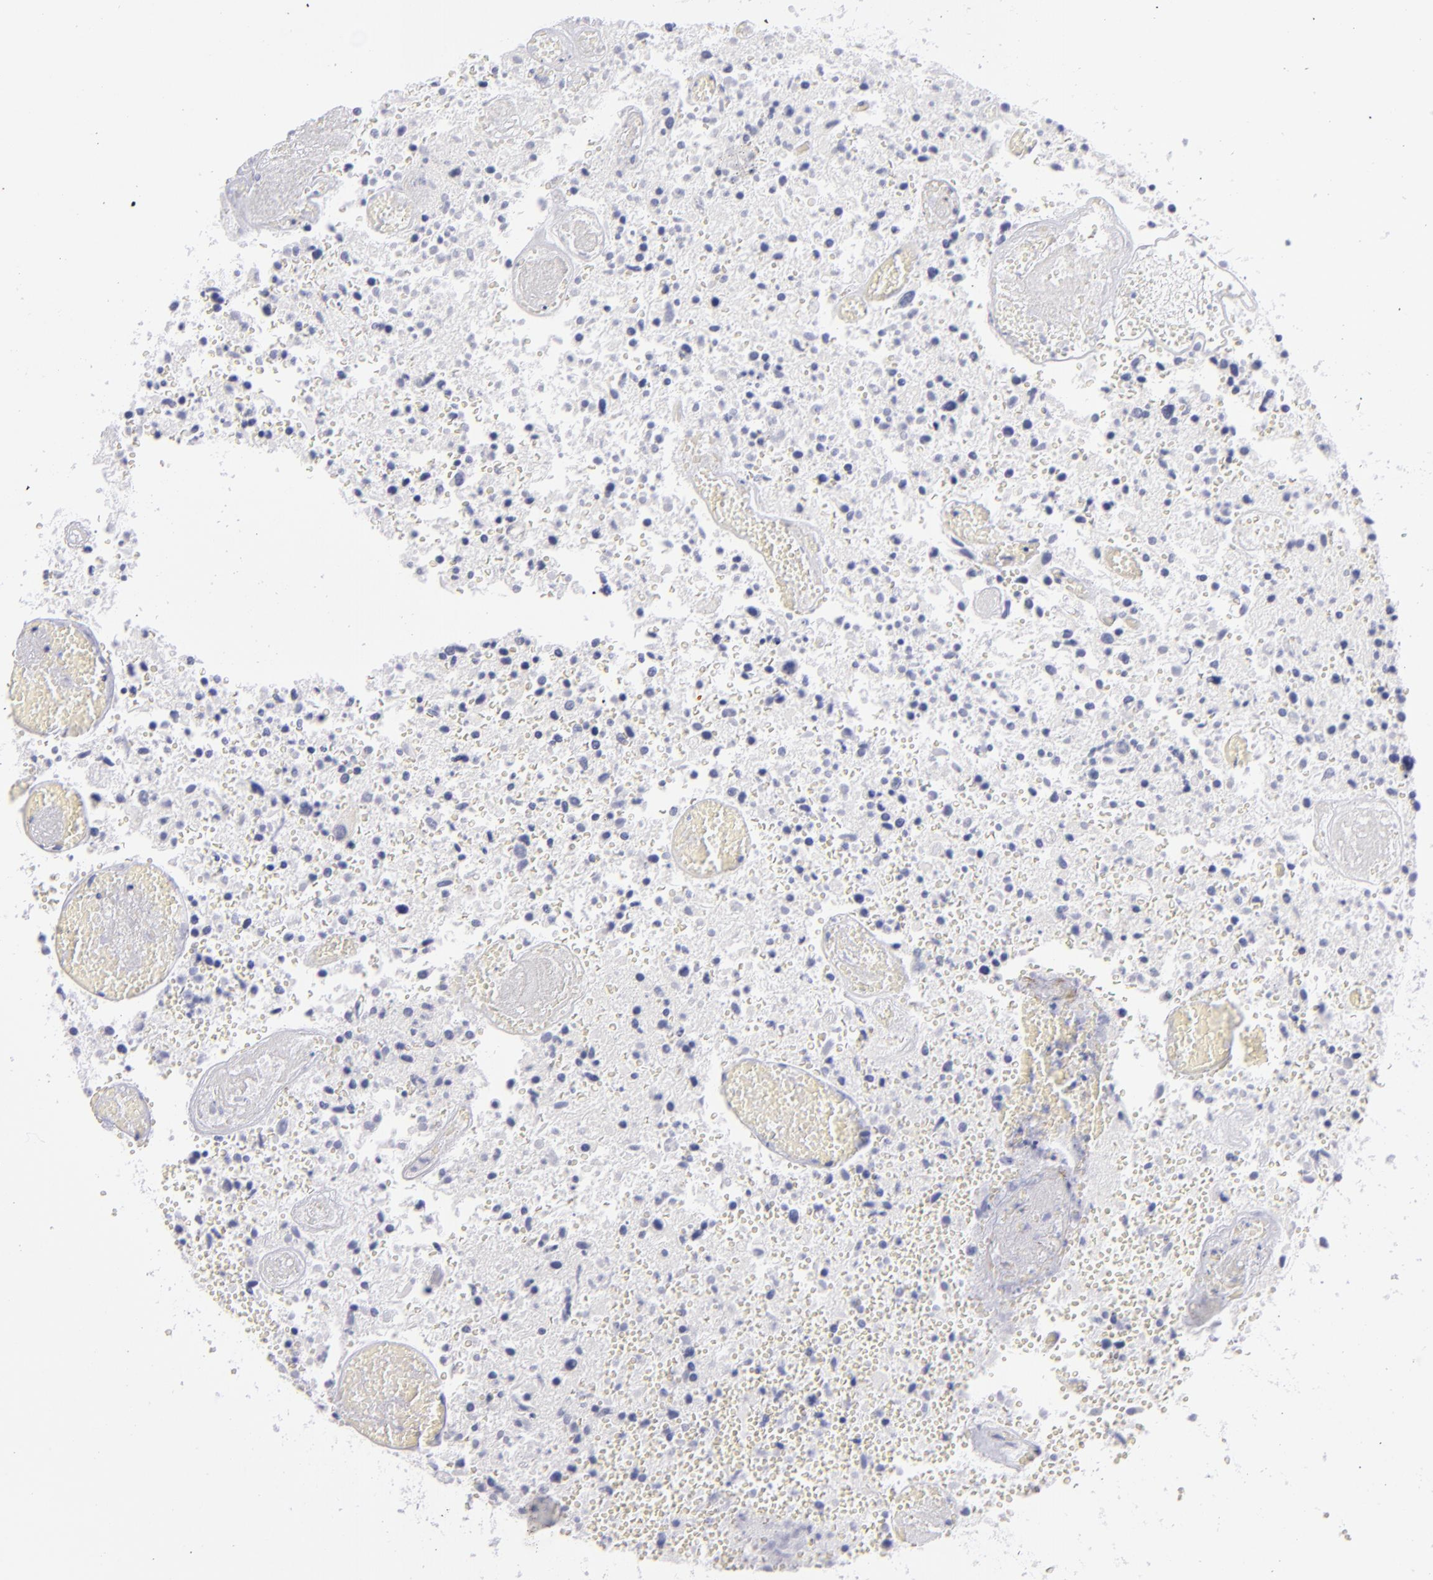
{"staining": {"intensity": "negative", "quantity": "none", "location": "none"}, "tissue": "glioma", "cell_type": "Tumor cells", "image_type": "cancer", "snomed": [{"axis": "morphology", "description": "Glioma, malignant, High grade"}, {"axis": "topography", "description": "Brain"}], "caption": "DAB (3,3'-diaminobenzidine) immunohistochemical staining of glioma shows no significant expression in tumor cells.", "gene": "MYH11", "patient": {"sex": "male", "age": 72}}